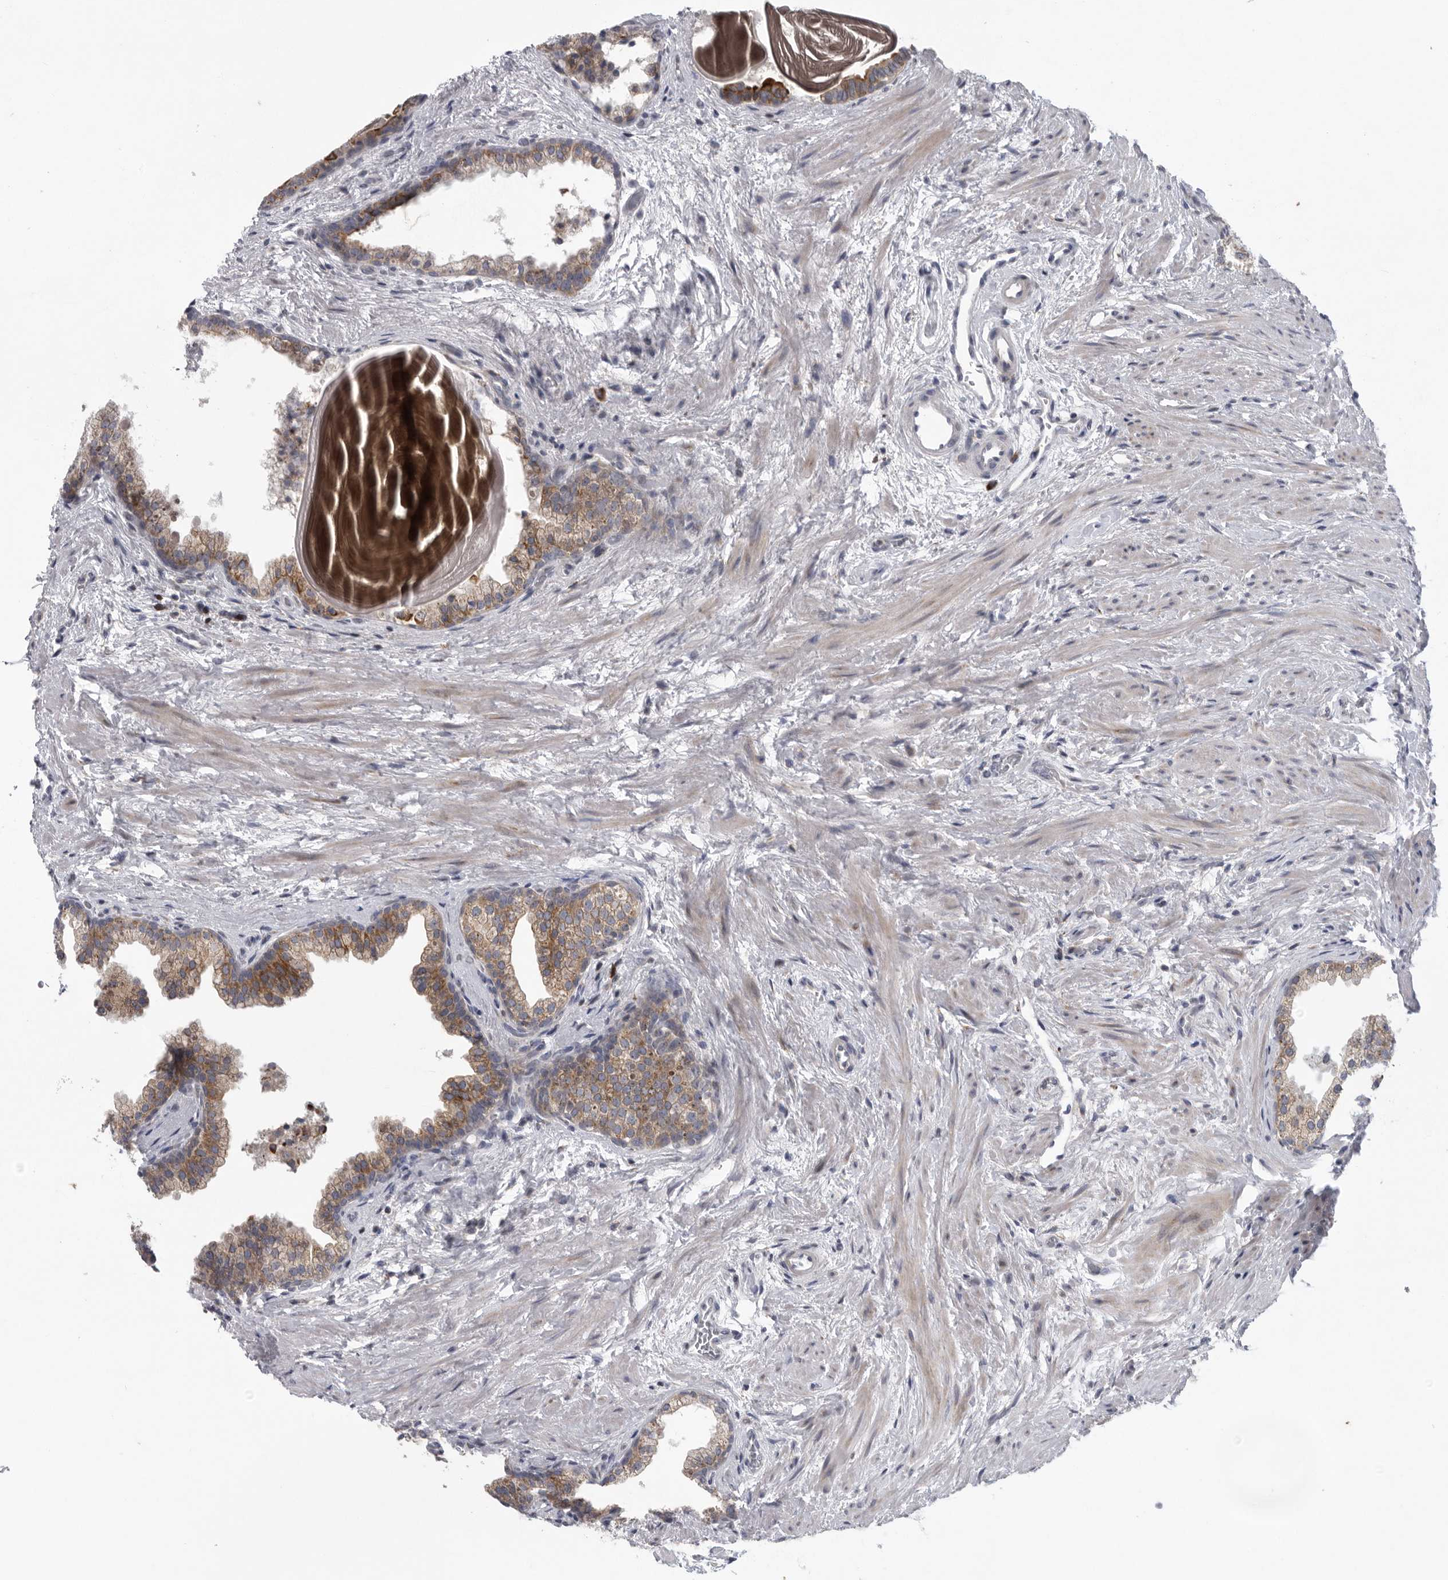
{"staining": {"intensity": "moderate", "quantity": ">75%", "location": "cytoplasmic/membranous"}, "tissue": "prostate", "cell_type": "Glandular cells", "image_type": "normal", "snomed": [{"axis": "morphology", "description": "Normal tissue, NOS"}, {"axis": "topography", "description": "Prostate"}], "caption": "Unremarkable prostate was stained to show a protein in brown. There is medium levels of moderate cytoplasmic/membranous staining in about >75% of glandular cells. Ihc stains the protein of interest in brown and the nuclei are stained blue.", "gene": "USP24", "patient": {"sex": "male", "age": 48}}